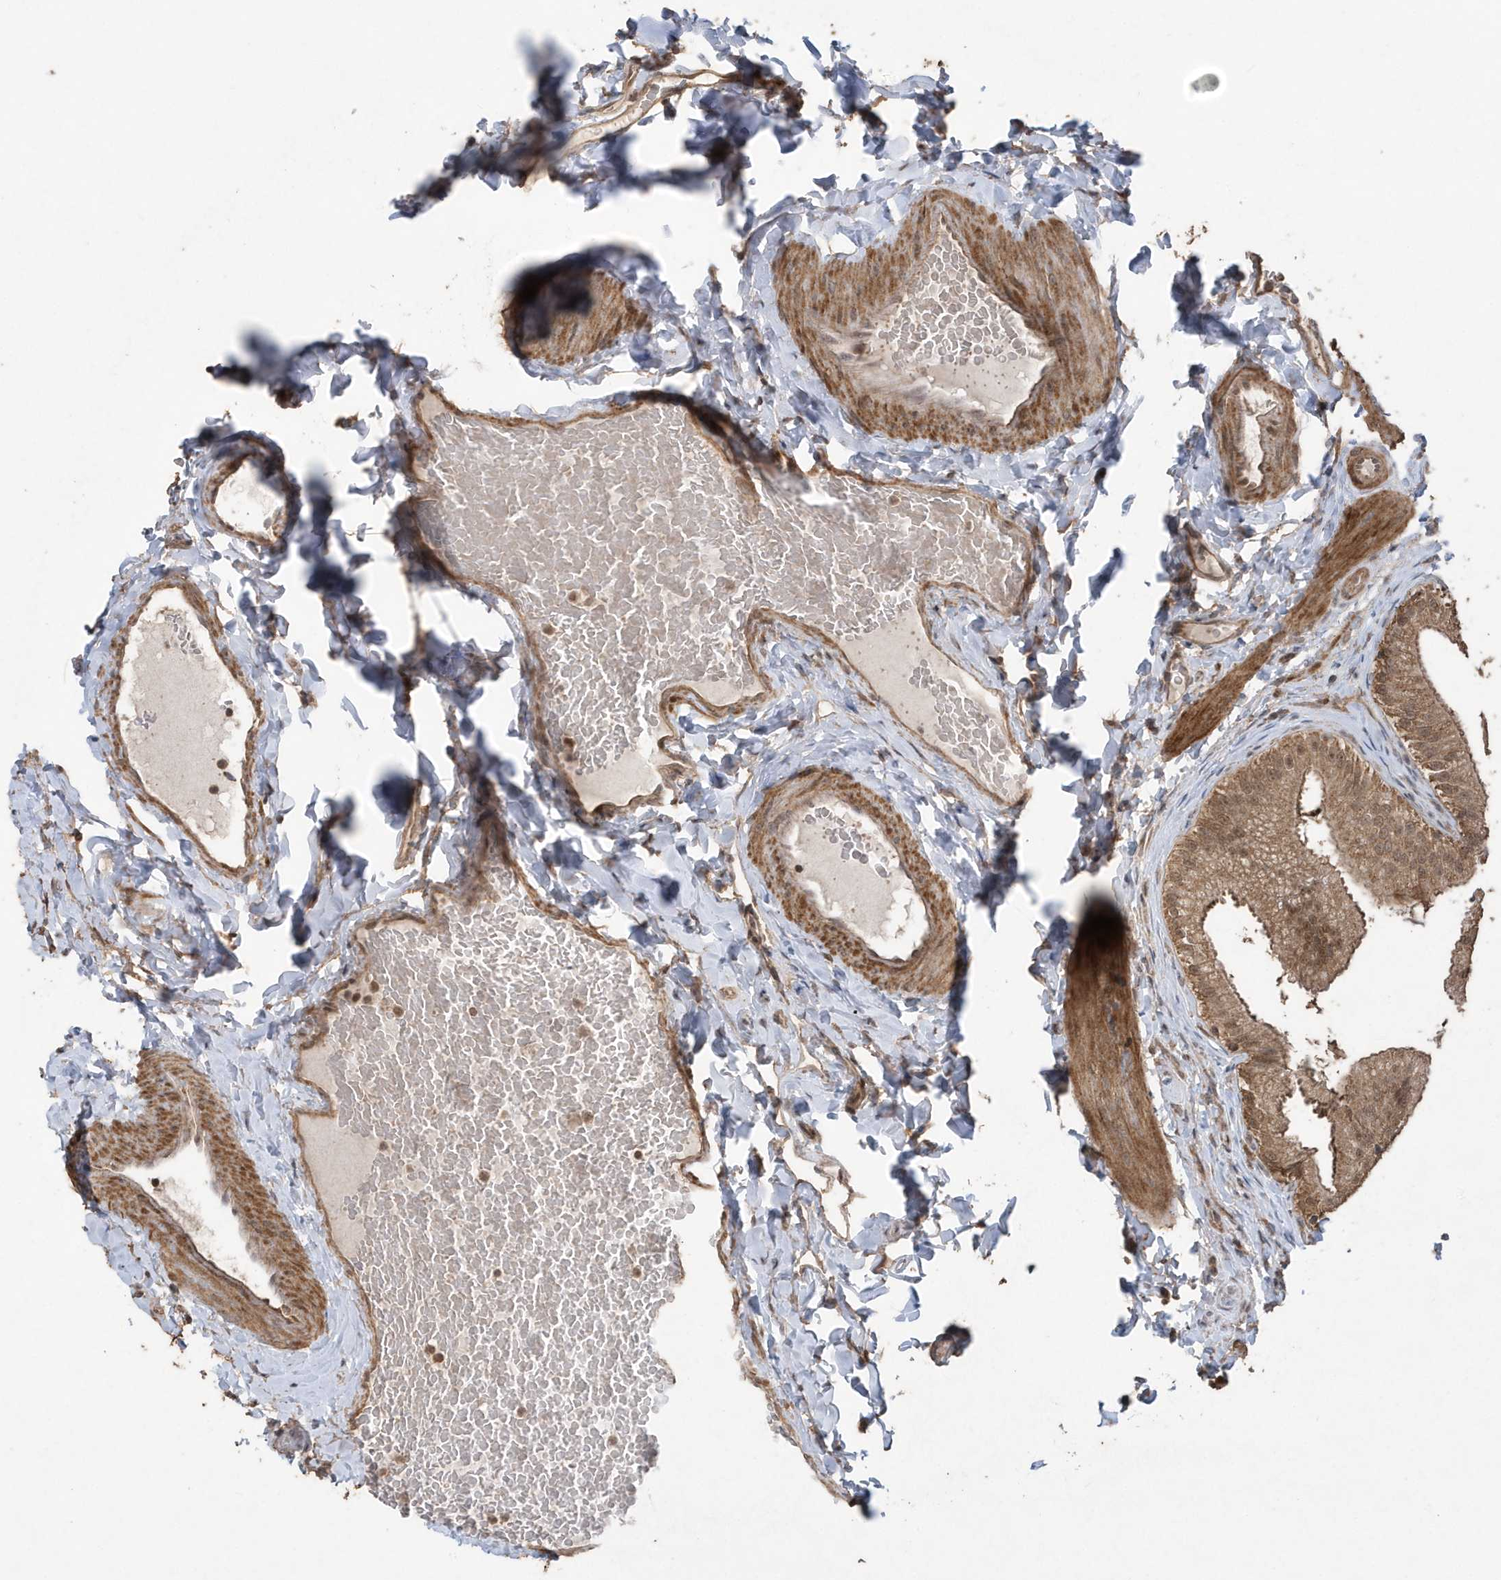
{"staining": {"intensity": "strong", "quantity": ">75%", "location": "cytoplasmic/membranous,nuclear"}, "tissue": "gallbladder", "cell_type": "Glandular cells", "image_type": "normal", "snomed": [{"axis": "morphology", "description": "Normal tissue, NOS"}, {"axis": "topography", "description": "Gallbladder"}], "caption": "A brown stain highlights strong cytoplasmic/membranous,nuclear expression of a protein in glandular cells of normal human gallbladder. Using DAB (brown) and hematoxylin (blue) stains, captured at high magnification using brightfield microscopy.", "gene": "PAXBP1", "patient": {"sex": "female", "age": 30}}